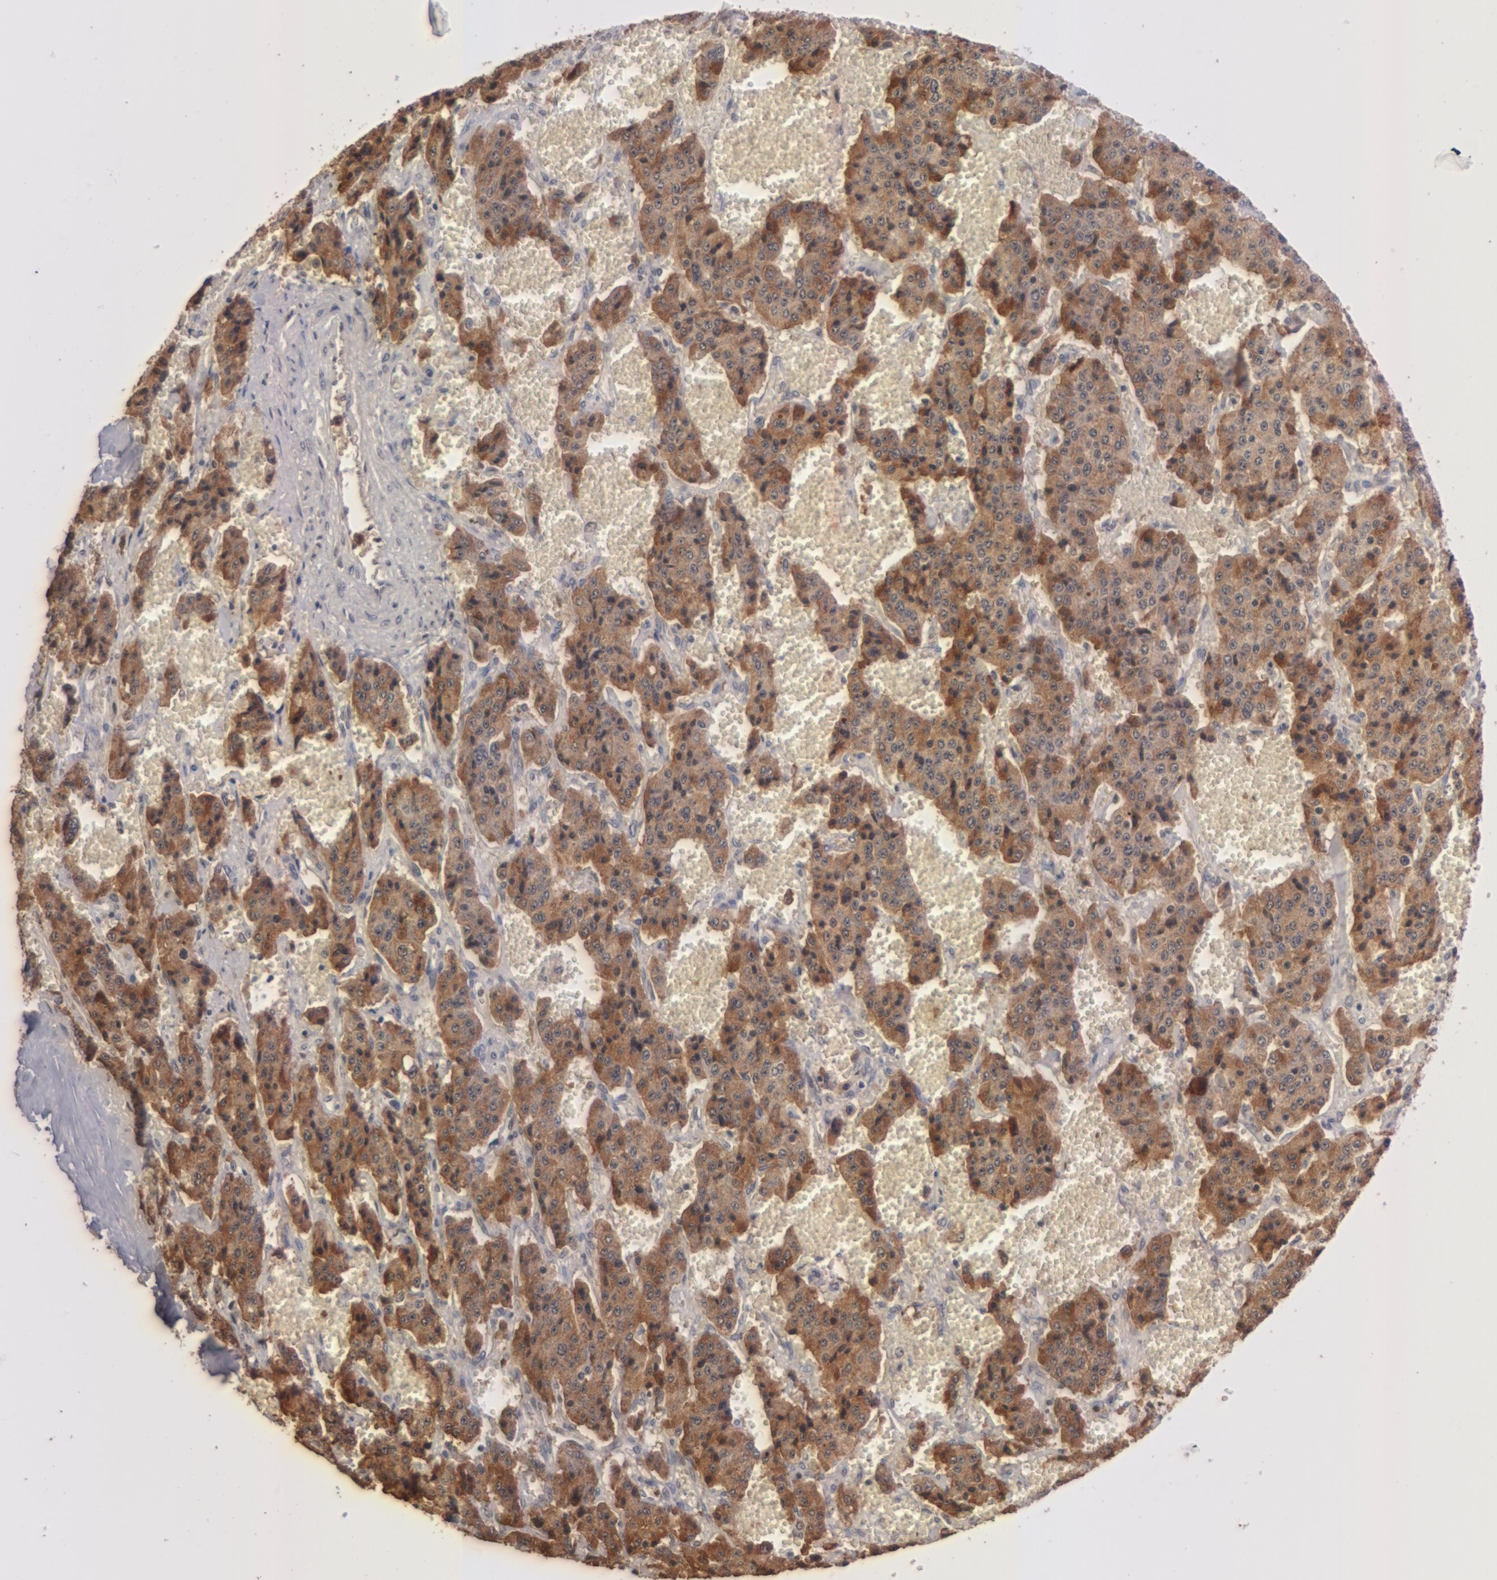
{"staining": {"intensity": "moderate", "quantity": ">75%", "location": "cytoplasmic/membranous"}, "tissue": "carcinoid", "cell_type": "Tumor cells", "image_type": "cancer", "snomed": [{"axis": "morphology", "description": "Carcinoid, malignant, NOS"}, {"axis": "topography", "description": "Small intestine"}], "caption": "Carcinoid was stained to show a protein in brown. There is medium levels of moderate cytoplasmic/membranous positivity in approximately >75% of tumor cells. (DAB IHC, brown staining for protein, blue staining for nuclei).", "gene": "MGAM", "patient": {"sex": "male", "age": 52}}